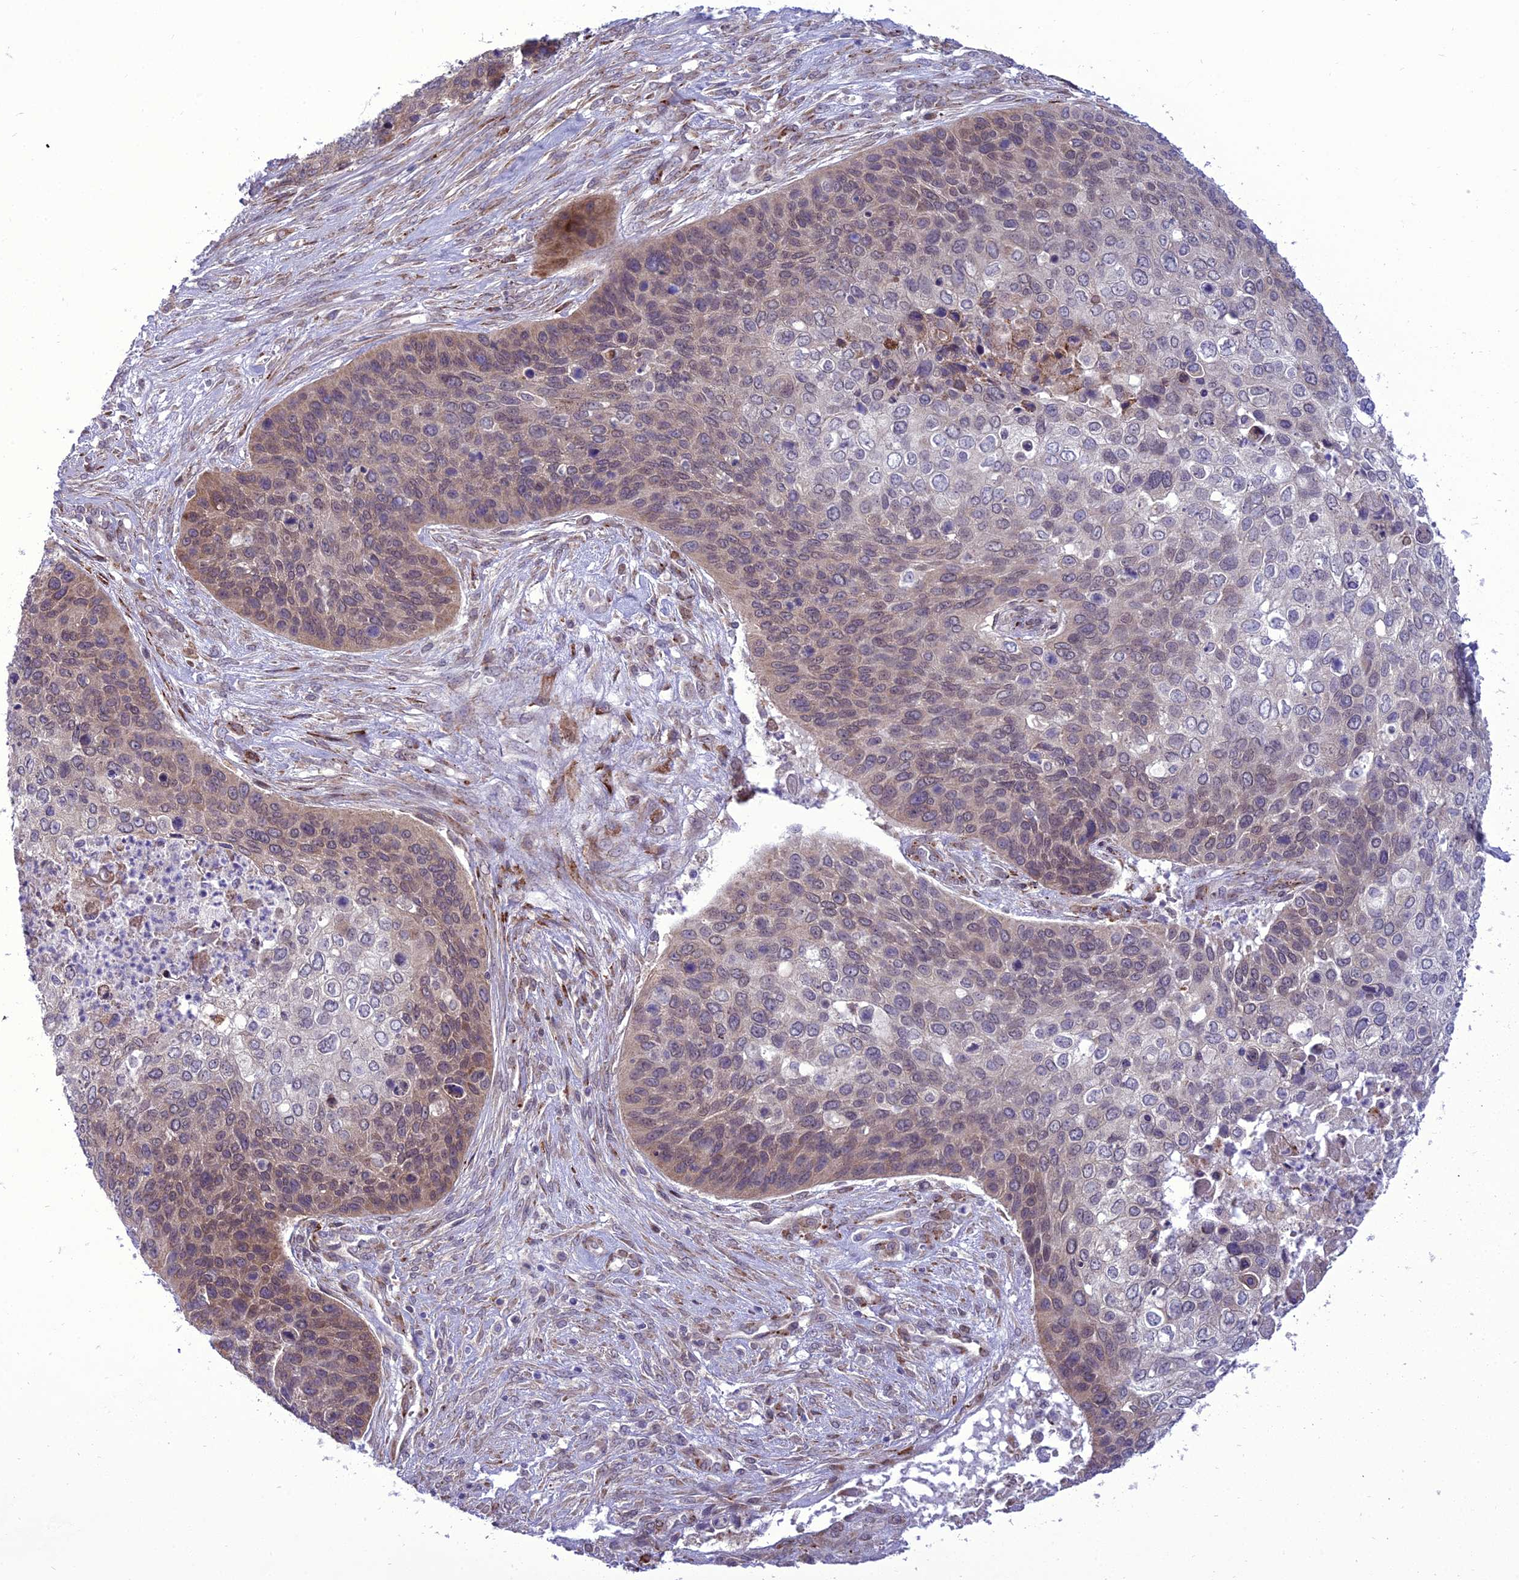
{"staining": {"intensity": "weak", "quantity": "25%-75%", "location": "cytoplasmic/membranous,nuclear"}, "tissue": "skin cancer", "cell_type": "Tumor cells", "image_type": "cancer", "snomed": [{"axis": "morphology", "description": "Basal cell carcinoma"}, {"axis": "topography", "description": "Skin"}], "caption": "Human skin cancer stained with a protein marker displays weak staining in tumor cells.", "gene": "NEURL2", "patient": {"sex": "female", "age": 74}}